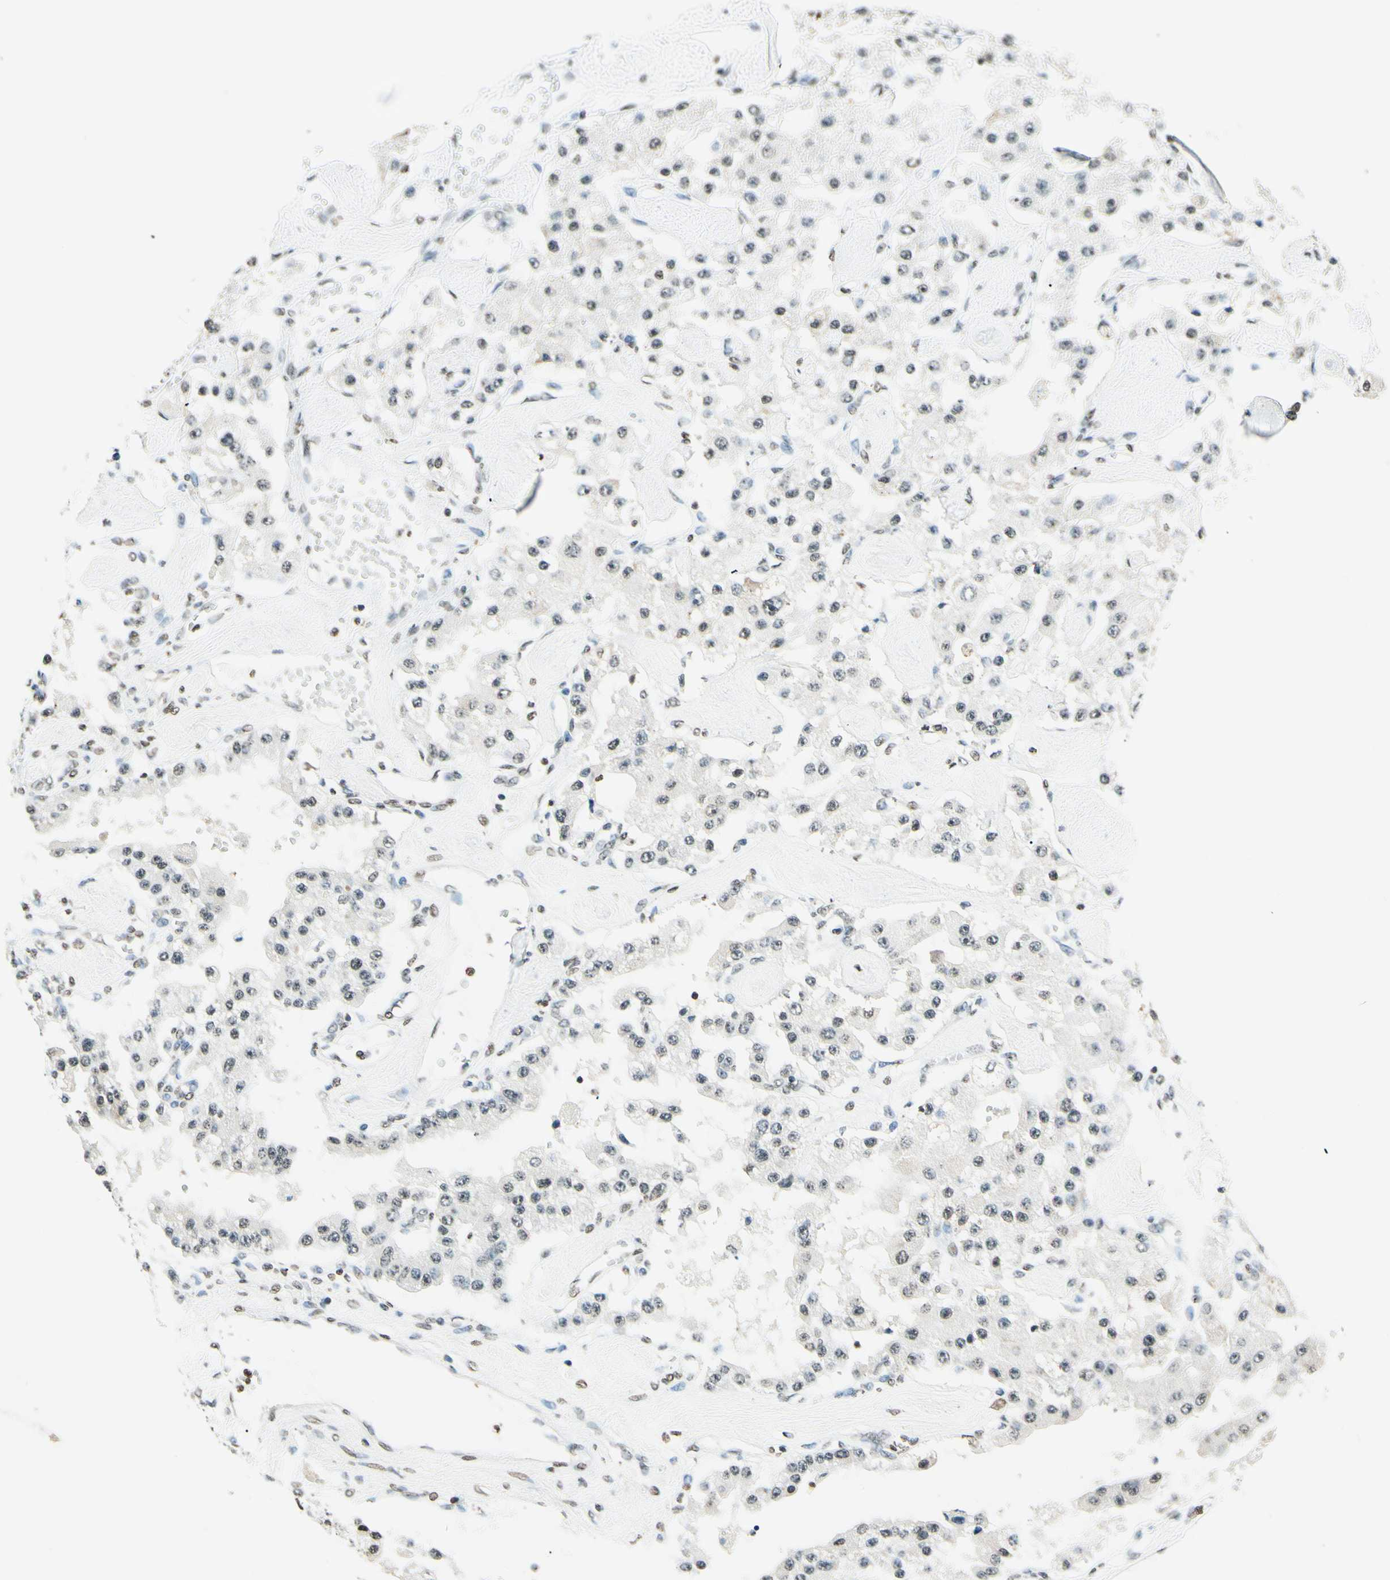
{"staining": {"intensity": "weak", "quantity": "25%-75%", "location": "nuclear"}, "tissue": "carcinoid", "cell_type": "Tumor cells", "image_type": "cancer", "snomed": [{"axis": "morphology", "description": "Carcinoid, malignant, NOS"}, {"axis": "topography", "description": "Pancreas"}], "caption": "Immunohistochemistry photomicrograph of neoplastic tissue: carcinoid (malignant) stained using immunohistochemistry shows low levels of weak protein expression localized specifically in the nuclear of tumor cells, appearing as a nuclear brown color.", "gene": "MSH2", "patient": {"sex": "male", "age": 41}}